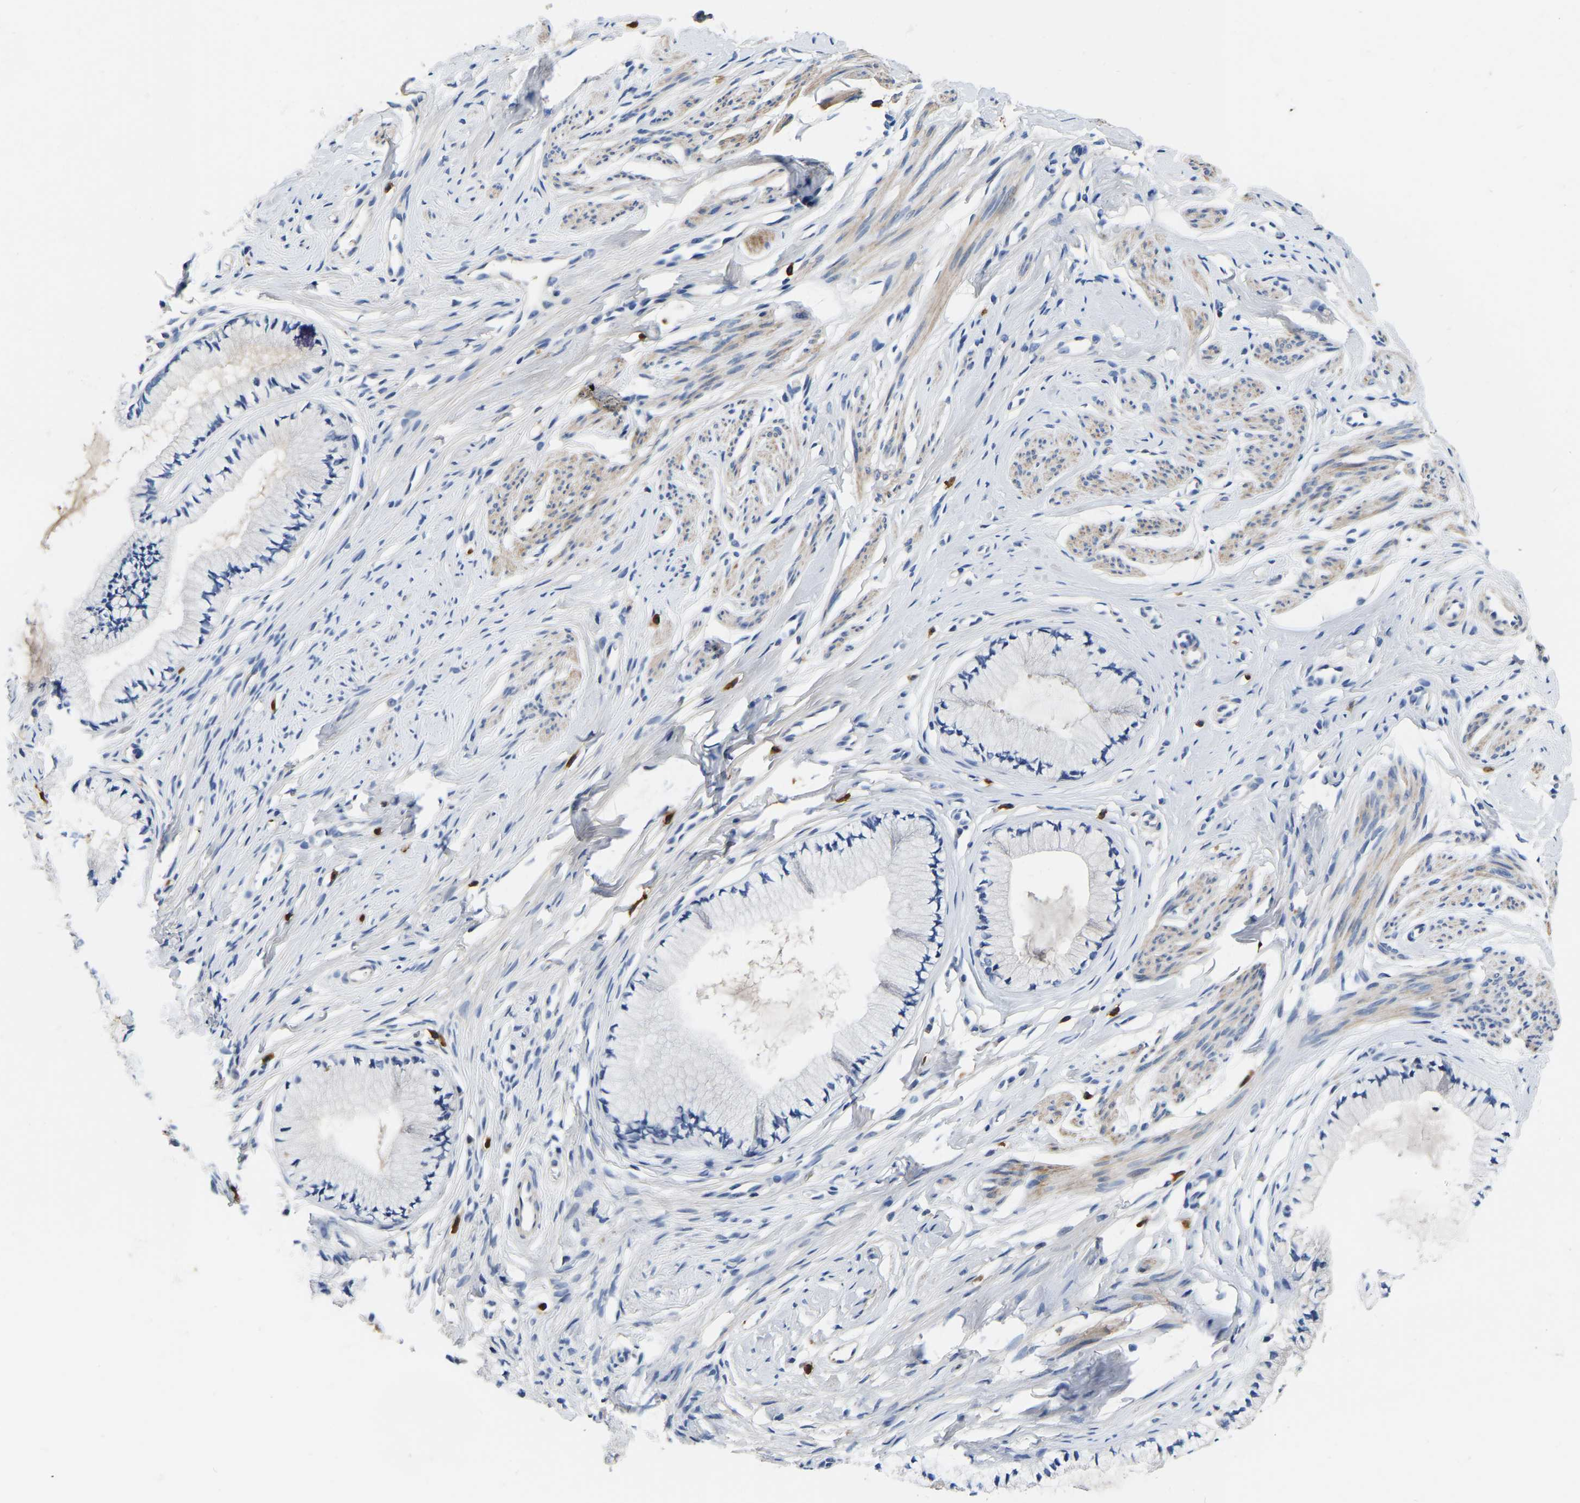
{"staining": {"intensity": "negative", "quantity": "none", "location": "none"}, "tissue": "cervix", "cell_type": "Glandular cells", "image_type": "normal", "snomed": [{"axis": "morphology", "description": "Normal tissue, NOS"}, {"axis": "topography", "description": "Cervix"}], "caption": "The photomicrograph demonstrates no staining of glandular cells in unremarkable cervix. (IHC, brightfield microscopy, high magnification).", "gene": "RAB27B", "patient": {"sex": "female", "age": 77}}